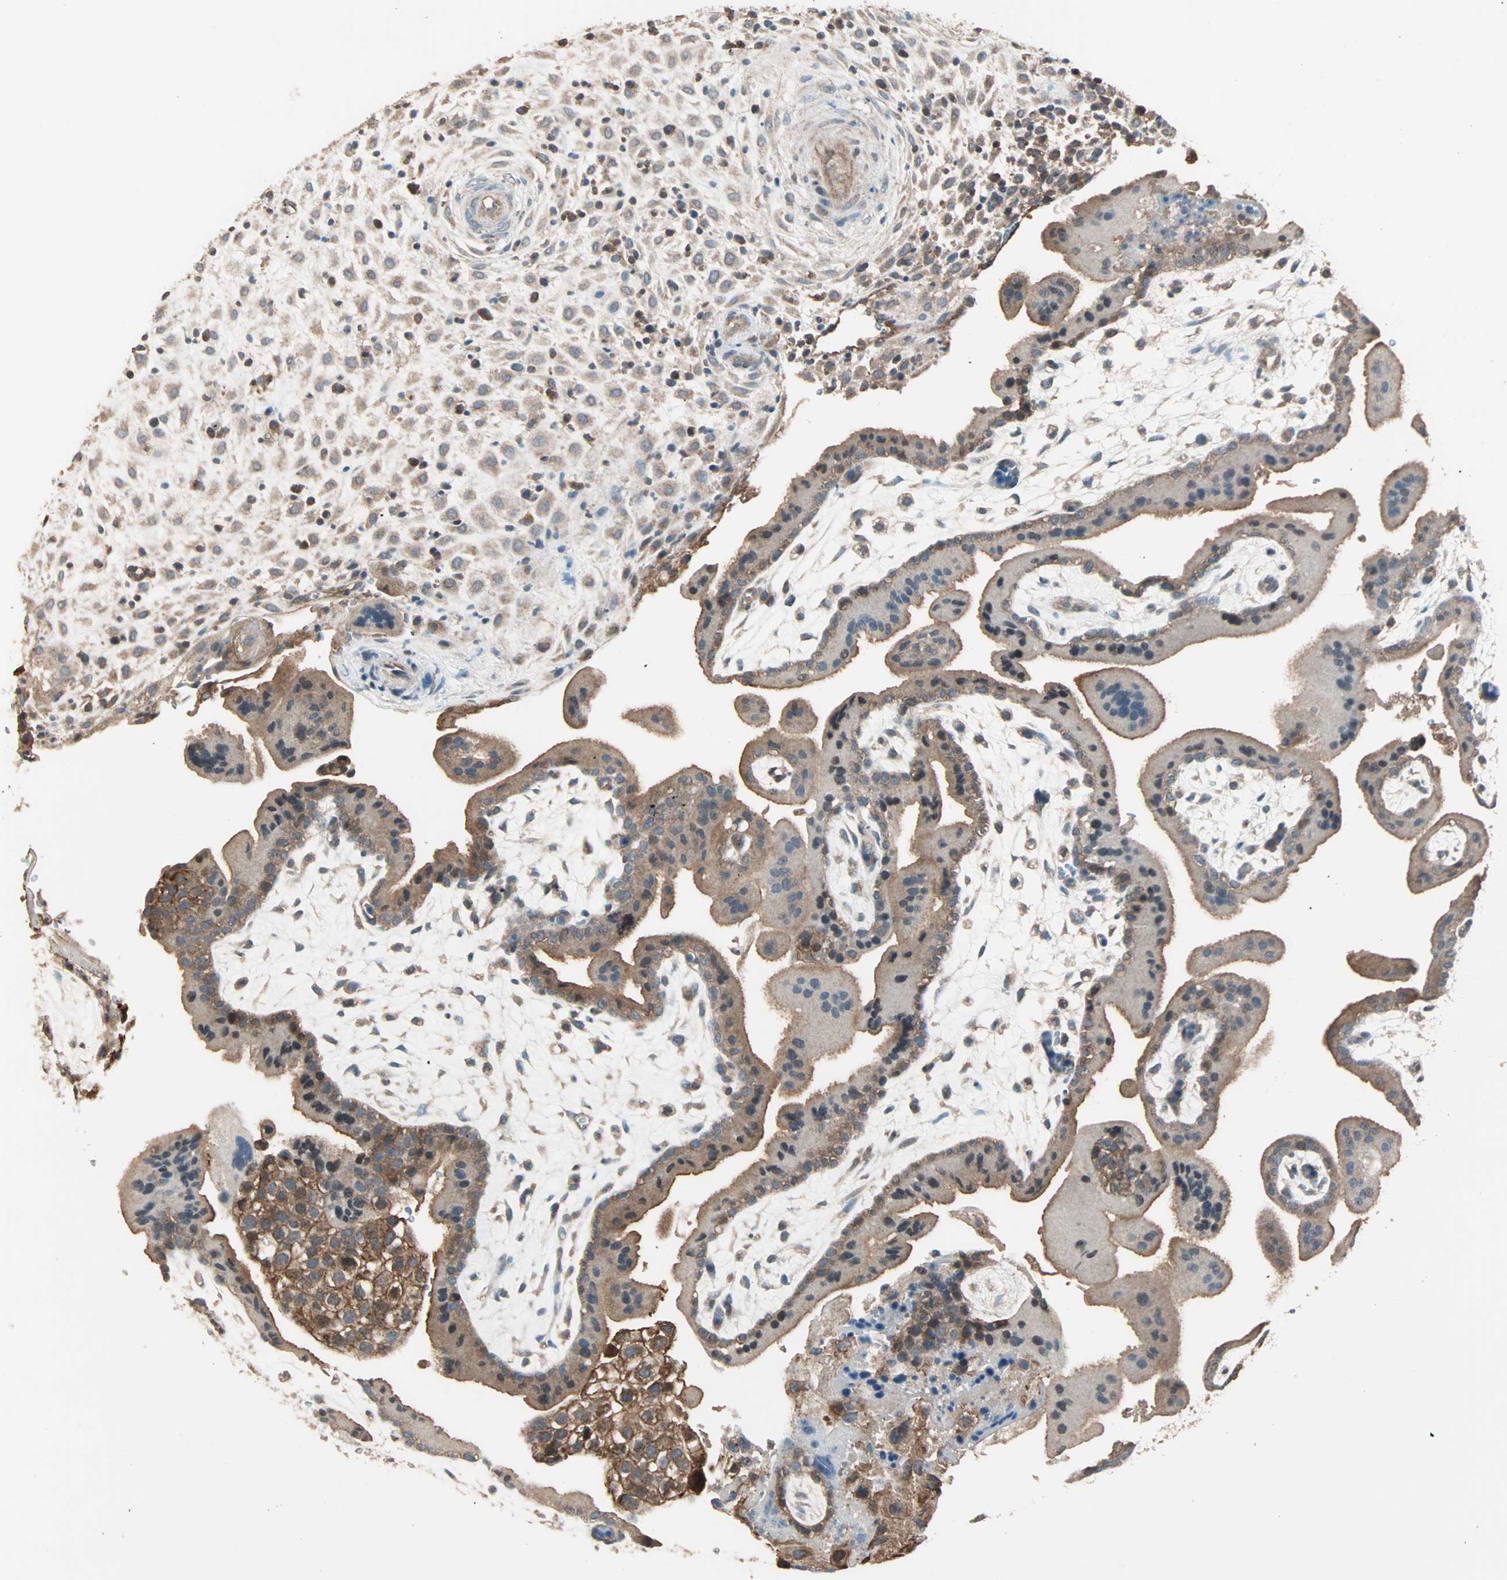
{"staining": {"intensity": "weak", "quantity": ">75%", "location": "cytoplasmic/membranous"}, "tissue": "placenta", "cell_type": "Decidual cells", "image_type": "normal", "snomed": [{"axis": "morphology", "description": "Normal tissue, NOS"}, {"axis": "topography", "description": "Placenta"}], "caption": "Decidual cells show low levels of weak cytoplasmic/membranous expression in about >75% of cells in benign placenta. (DAB (3,3'-diaminobenzidine) = brown stain, brightfield microscopy at high magnification).", "gene": "MAP3K21", "patient": {"sex": "female", "age": 35}}